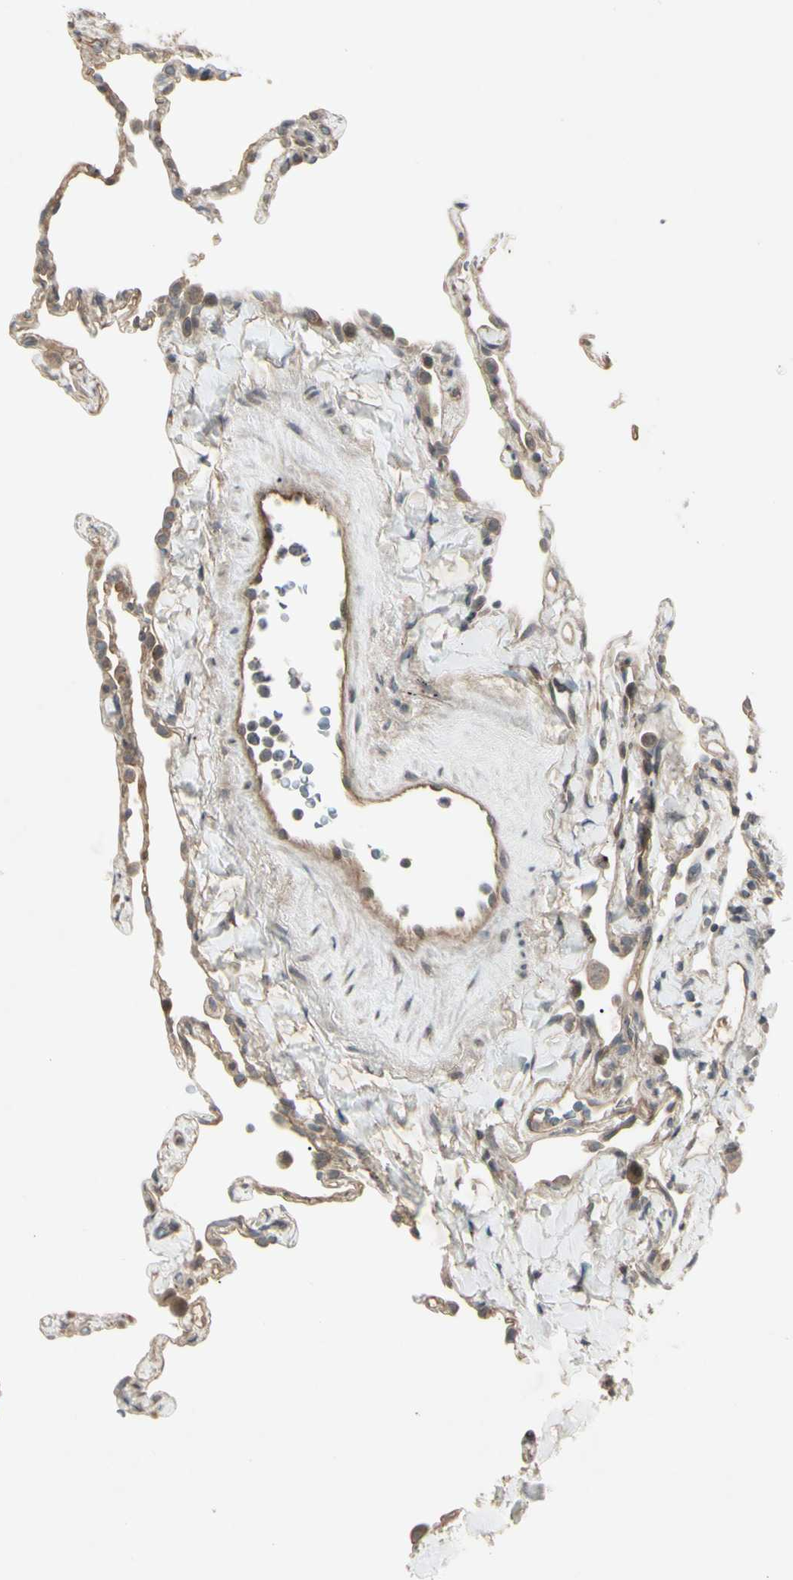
{"staining": {"intensity": "weak", "quantity": ">75%", "location": "cytoplasmic/membranous"}, "tissue": "lung", "cell_type": "Alveolar cells", "image_type": "normal", "snomed": [{"axis": "morphology", "description": "Normal tissue, NOS"}, {"axis": "topography", "description": "Lung"}], "caption": "A brown stain highlights weak cytoplasmic/membranous positivity of a protein in alveolar cells of unremarkable human lung.", "gene": "JAG1", "patient": {"sex": "male", "age": 59}}